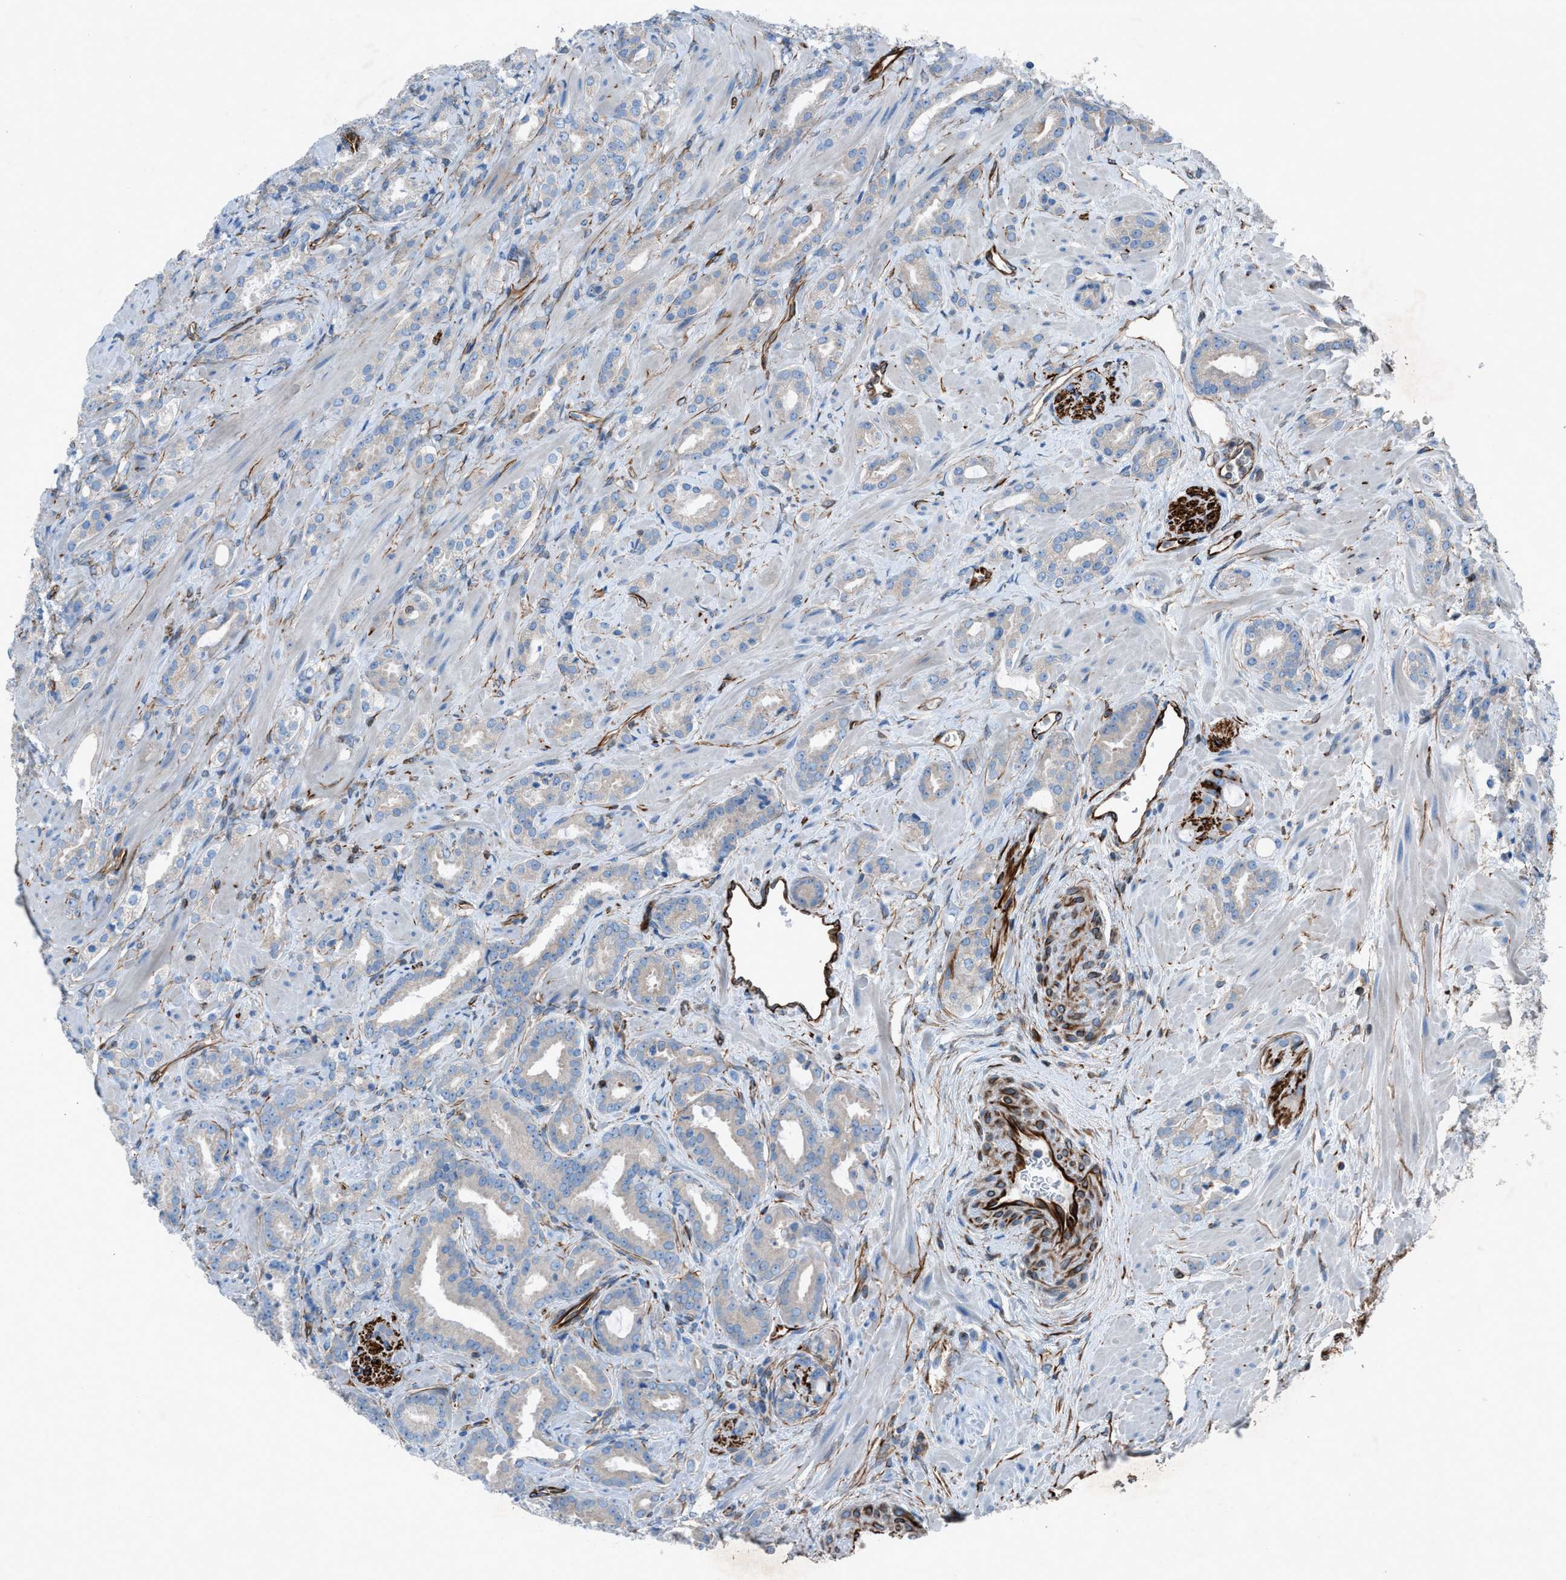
{"staining": {"intensity": "negative", "quantity": "none", "location": "none"}, "tissue": "prostate cancer", "cell_type": "Tumor cells", "image_type": "cancer", "snomed": [{"axis": "morphology", "description": "Adenocarcinoma, High grade"}, {"axis": "topography", "description": "Prostate"}], "caption": "Prostate cancer (adenocarcinoma (high-grade)) was stained to show a protein in brown. There is no significant staining in tumor cells. (Brightfield microscopy of DAB IHC at high magnification).", "gene": "CABP7", "patient": {"sex": "male", "age": 64}}